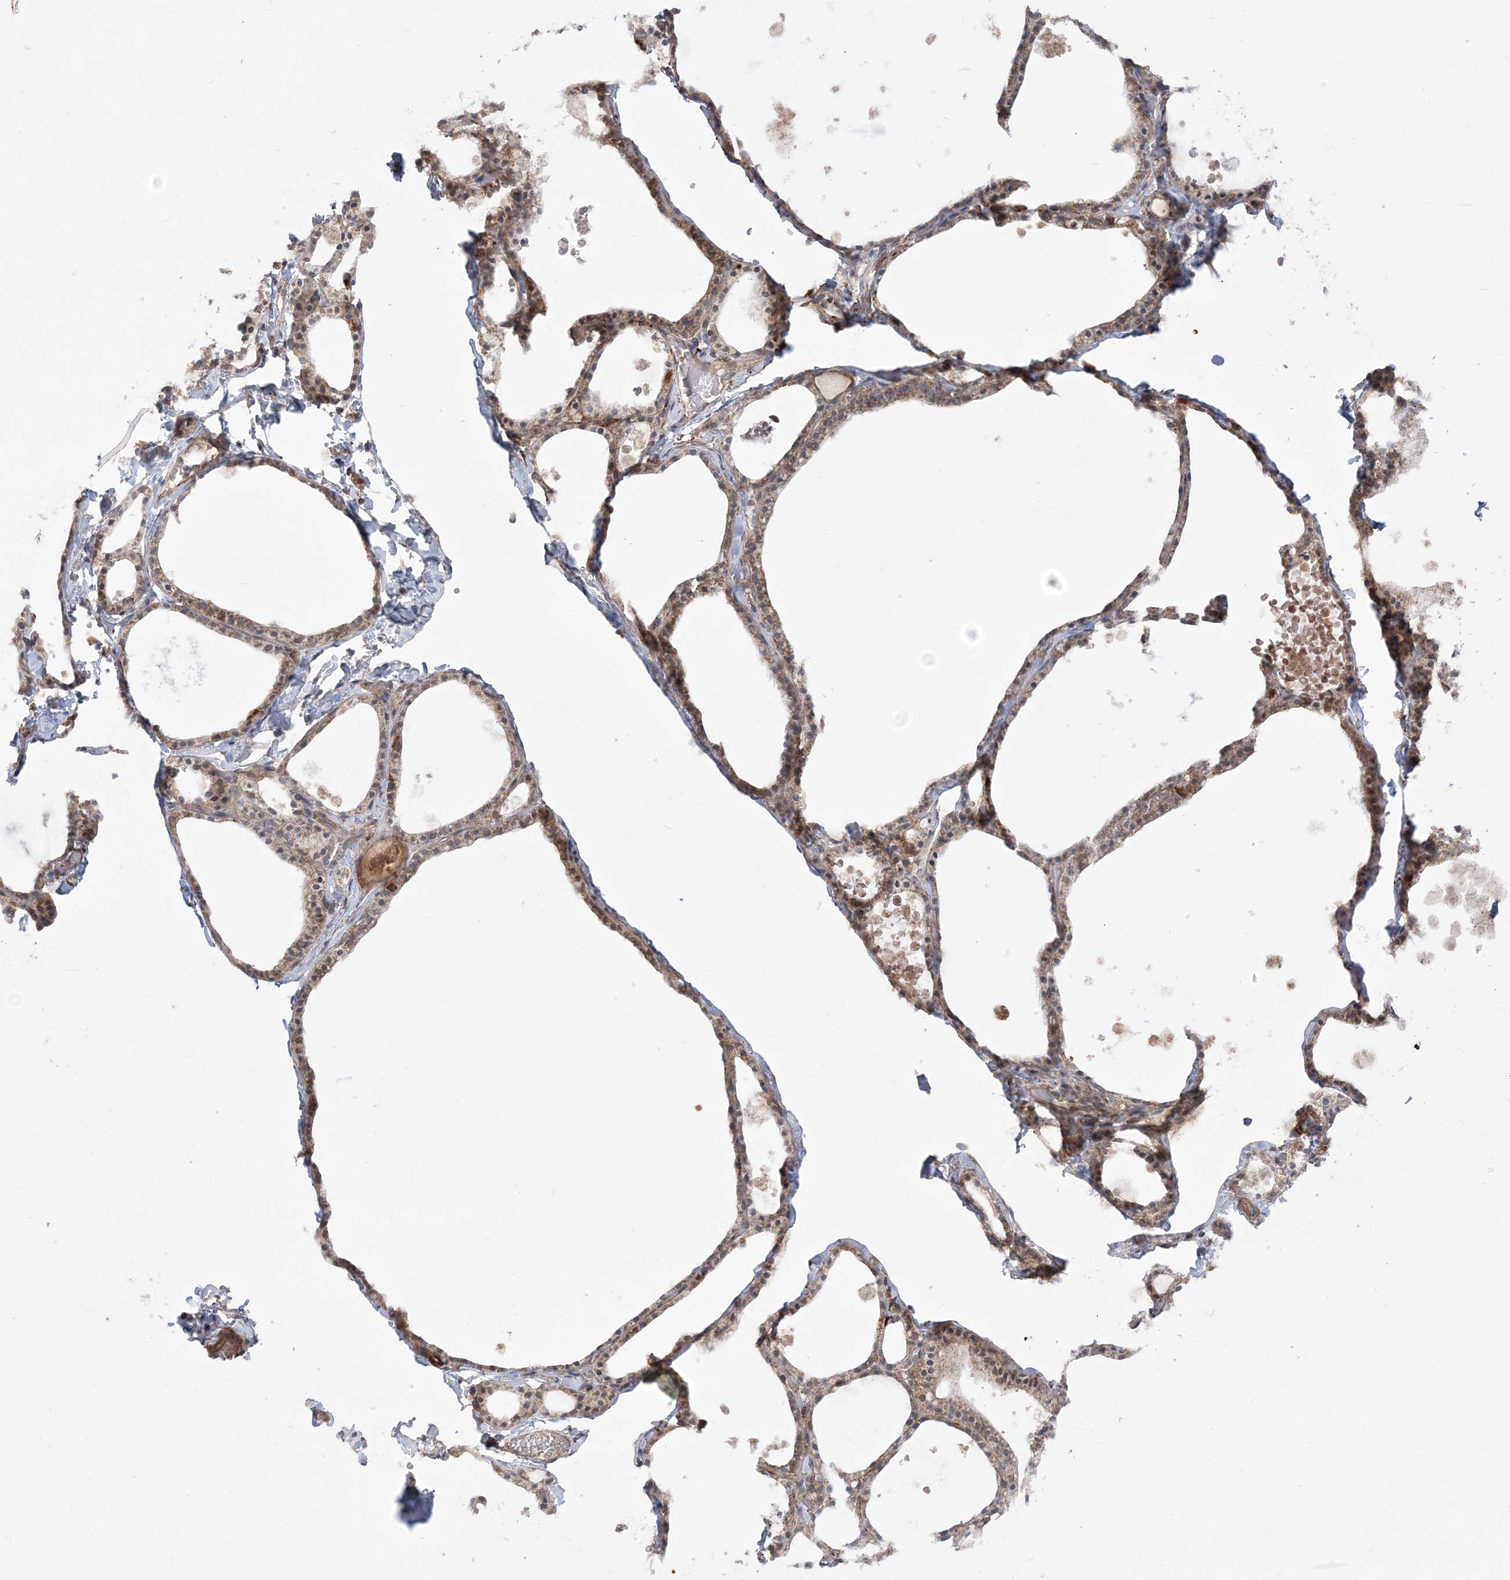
{"staining": {"intensity": "moderate", "quantity": ">75%", "location": "cytoplasmic/membranous"}, "tissue": "thyroid gland", "cell_type": "Glandular cells", "image_type": "normal", "snomed": [{"axis": "morphology", "description": "Normal tissue, NOS"}, {"axis": "topography", "description": "Thyroid gland"}], "caption": "Immunohistochemical staining of normal human thyroid gland demonstrates moderate cytoplasmic/membranous protein positivity in approximately >75% of glandular cells.", "gene": "SCLT1", "patient": {"sex": "male", "age": 56}}